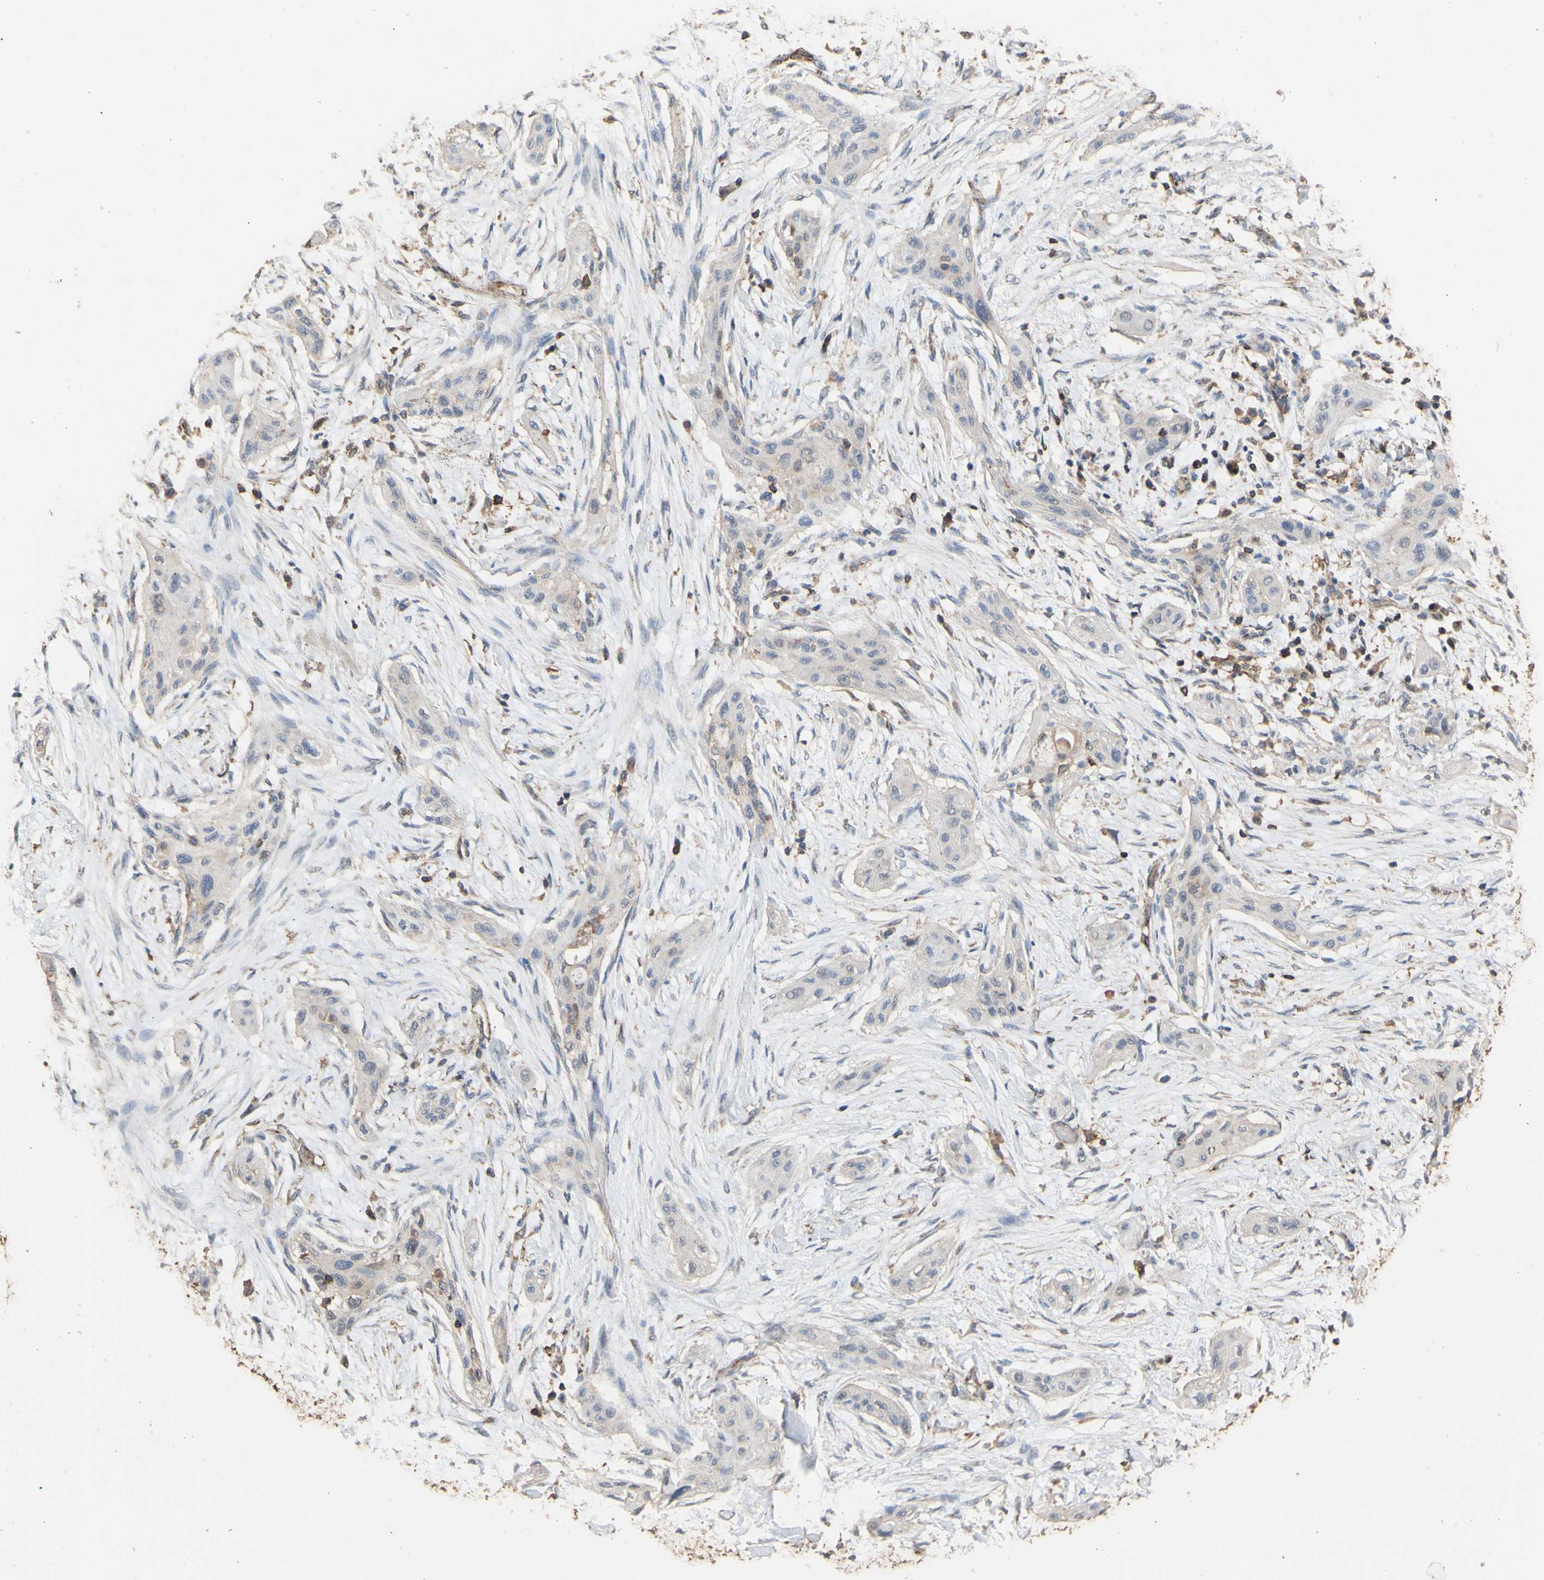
{"staining": {"intensity": "weak", "quantity": ">75%", "location": "cytoplasmic/membranous"}, "tissue": "lung cancer", "cell_type": "Tumor cells", "image_type": "cancer", "snomed": [{"axis": "morphology", "description": "Squamous cell carcinoma, NOS"}, {"axis": "topography", "description": "Lung"}], "caption": "About >75% of tumor cells in squamous cell carcinoma (lung) demonstrate weak cytoplasmic/membranous protein staining as visualized by brown immunohistochemical staining.", "gene": "ALDH9A1", "patient": {"sex": "female", "age": 47}}